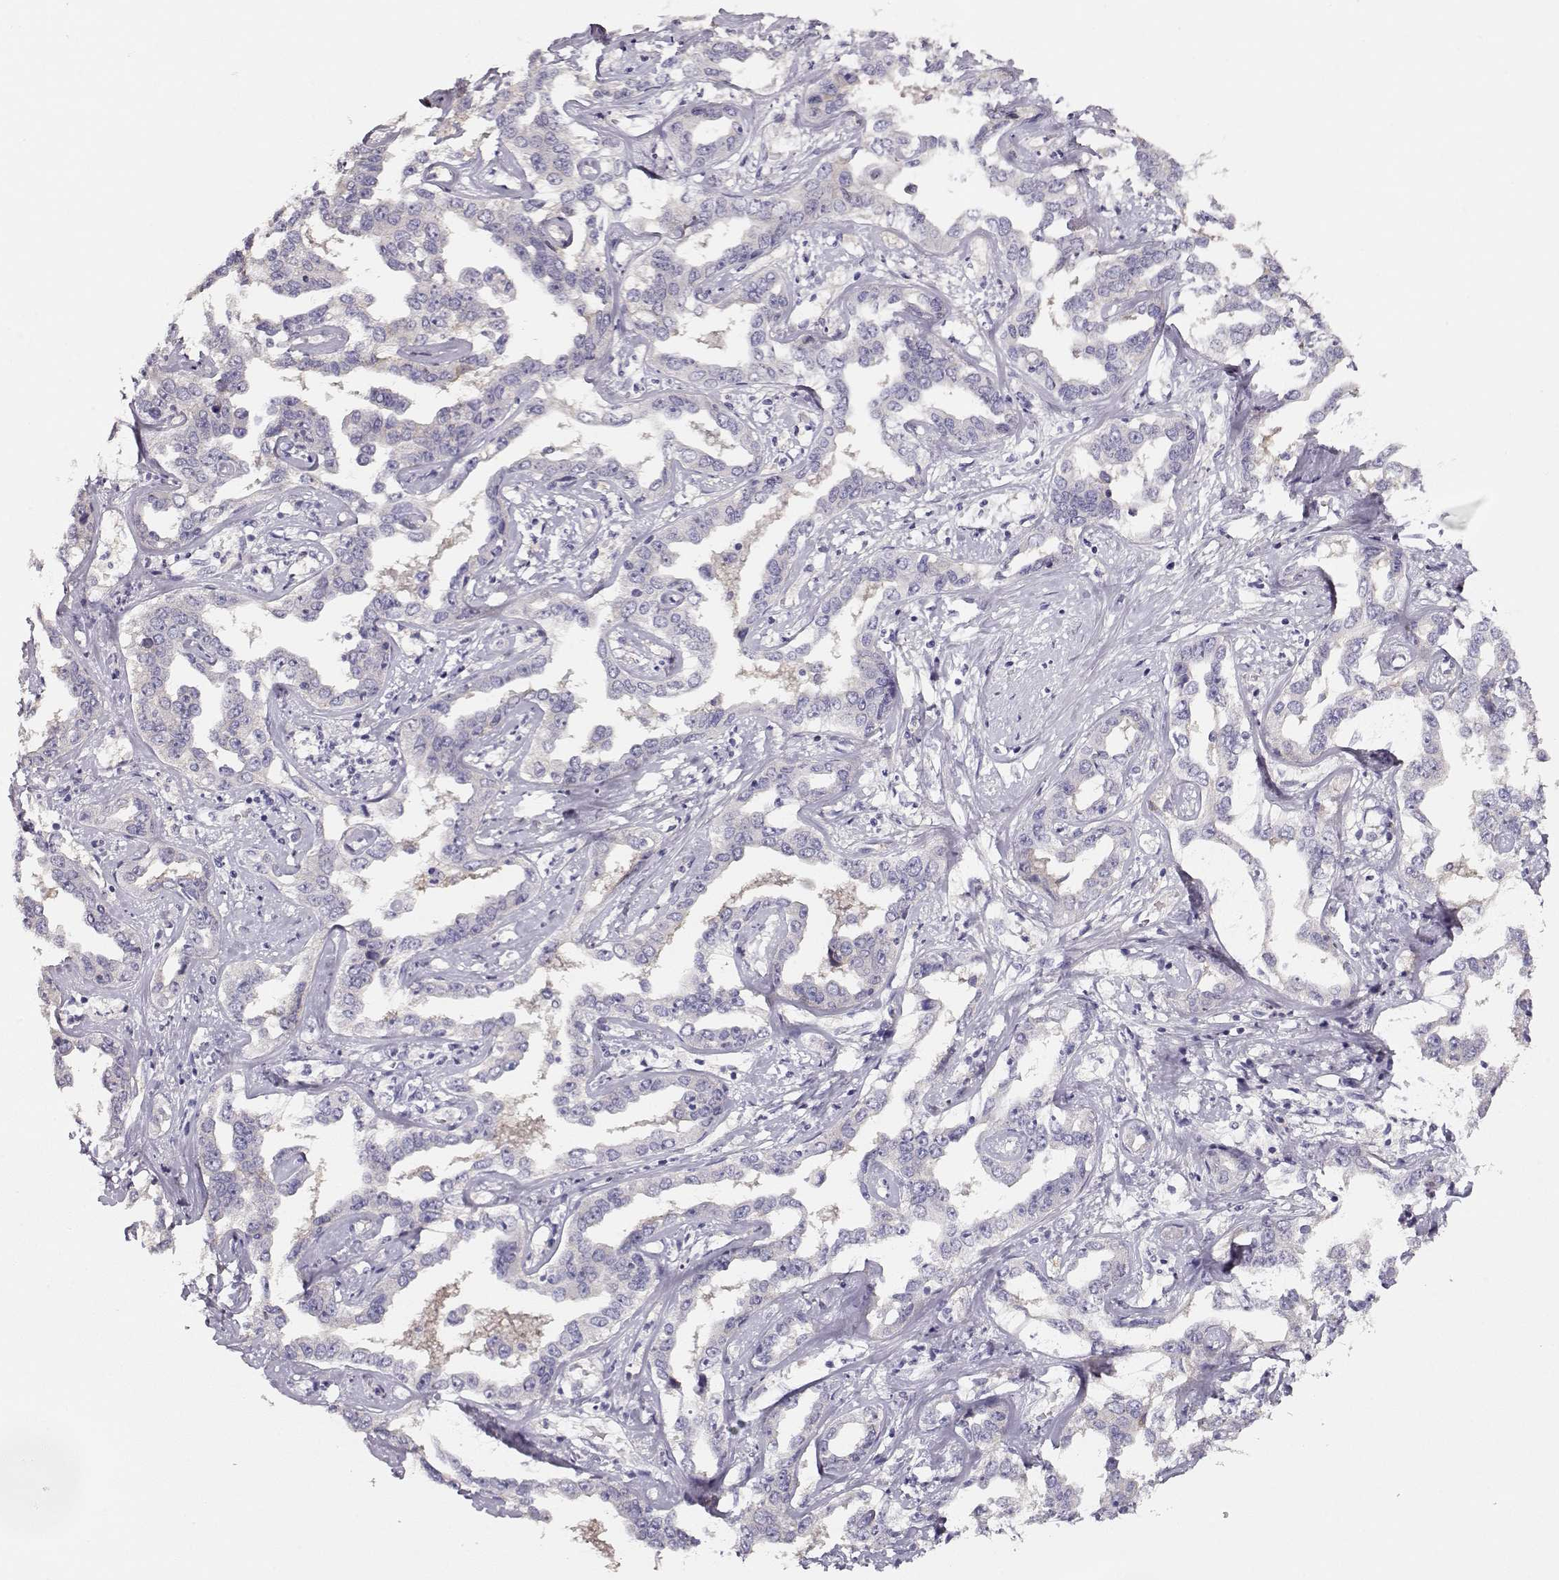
{"staining": {"intensity": "negative", "quantity": "none", "location": "none"}, "tissue": "liver cancer", "cell_type": "Tumor cells", "image_type": "cancer", "snomed": [{"axis": "morphology", "description": "Cholangiocarcinoma"}, {"axis": "topography", "description": "Liver"}], "caption": "The IHC histopathology image has no significant staining in tumor cells of liver cancer tissue. (Stains: DAB (3,3'-diaminobenzidine) IHC with hematoxylin counter stain, Microscopy: brightfield microscopy at high magnification).", "gene": "NDRG4", "patient": {"sex": "male", "age": 59}}